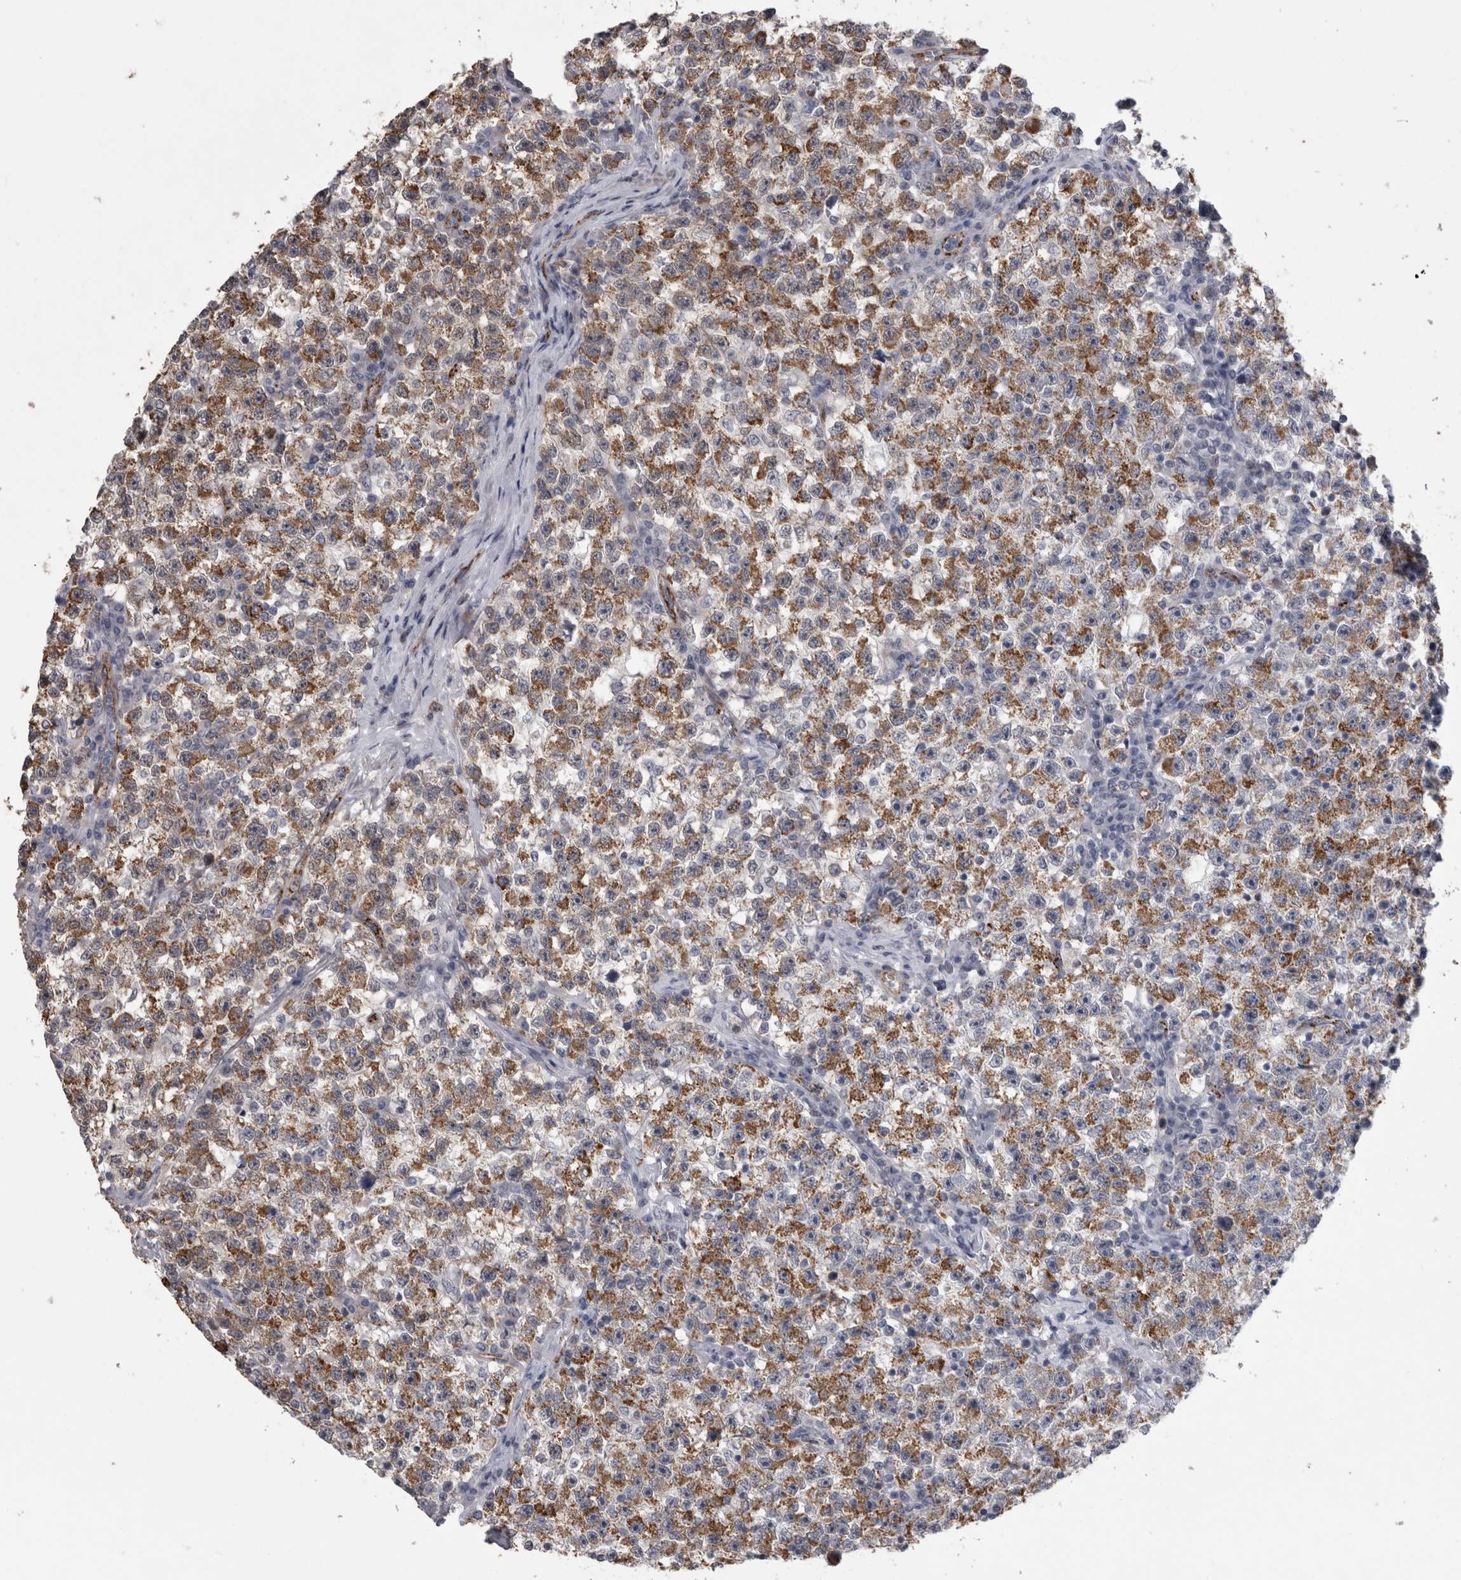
{"staining": {"intensity": "moderate", "quantity": ">75%", "location": "cytoplasmic/membranous"}, "tissue": "testis cancer", "cell_type": "Tumor cells", "image_type": "cancer", "snomed": [{"axis": "morphology", "description": "Seminoma, NOS"}, {"axis": "topography", "description": "Testis"}], "caption": "Approximately >75% of tumor cells in testis seminoma display moderate cytoplasmic/membranous protein positivity as visualized by brown immunohistochemical staining.", "gene": "ACOT7", "patient": {"sex": "male", "age": 22}}